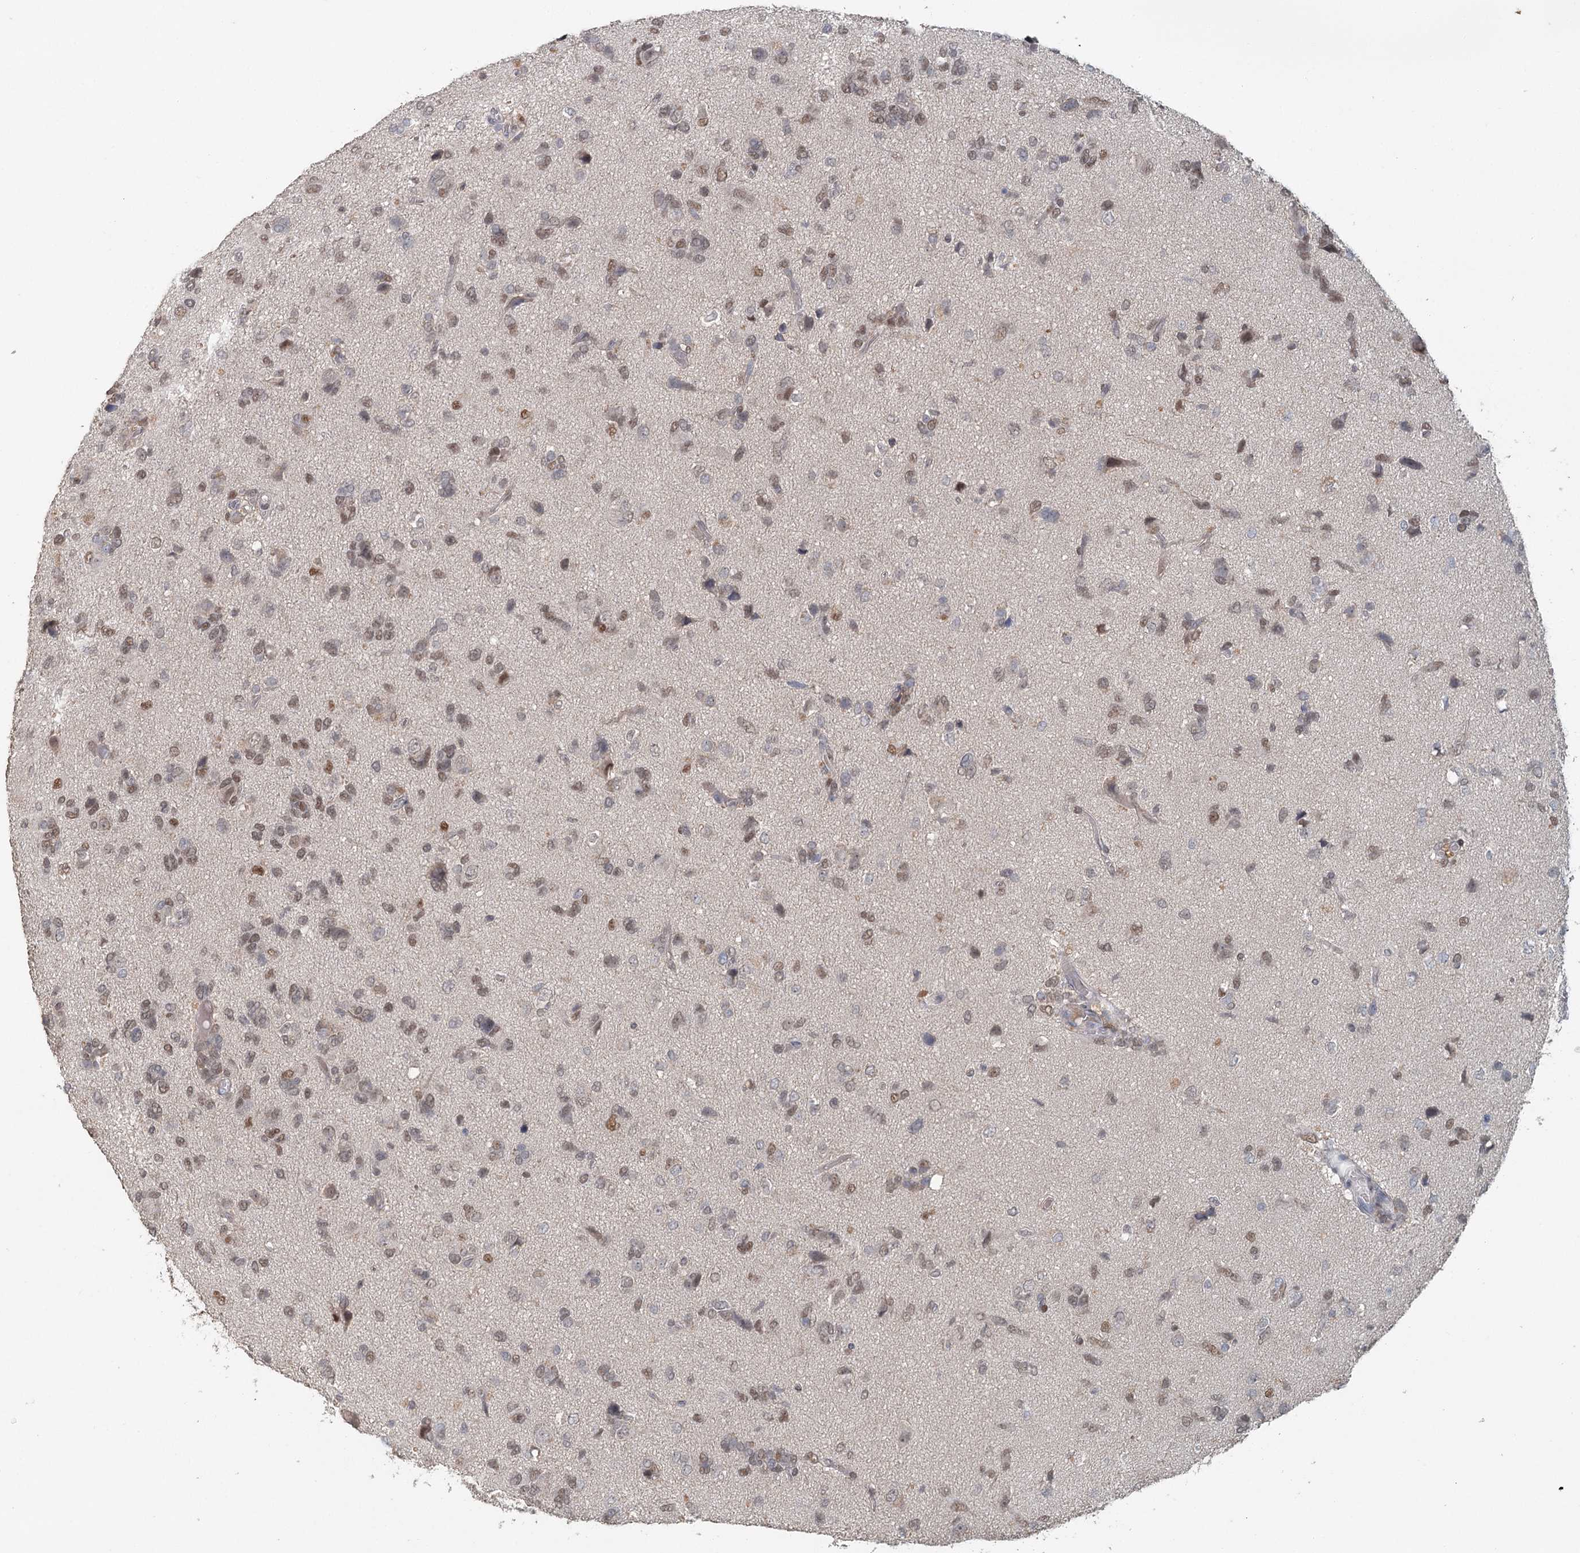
{"staining": {"intensity": "moderate", "quantity": "25%-75%", "location": "nuclear"}, "tissue": "glioma", "cell_type": "Tumor cells", "image_type": "cancer", "snomed": [{"axis": "morphology", "description": "Glioma, malignant, High grade"}, {"axis": "topography", "description": "Brain"}], "caption": "An immunohistochemistry histopathology image of neoplastic tissue is shown. Protein staining in brown shows moderate nuclear positivity in malignant glioma (high-grade) within tumor cells.", "gene": "ADK", "patient": {"sex": "female", "age": 59}}